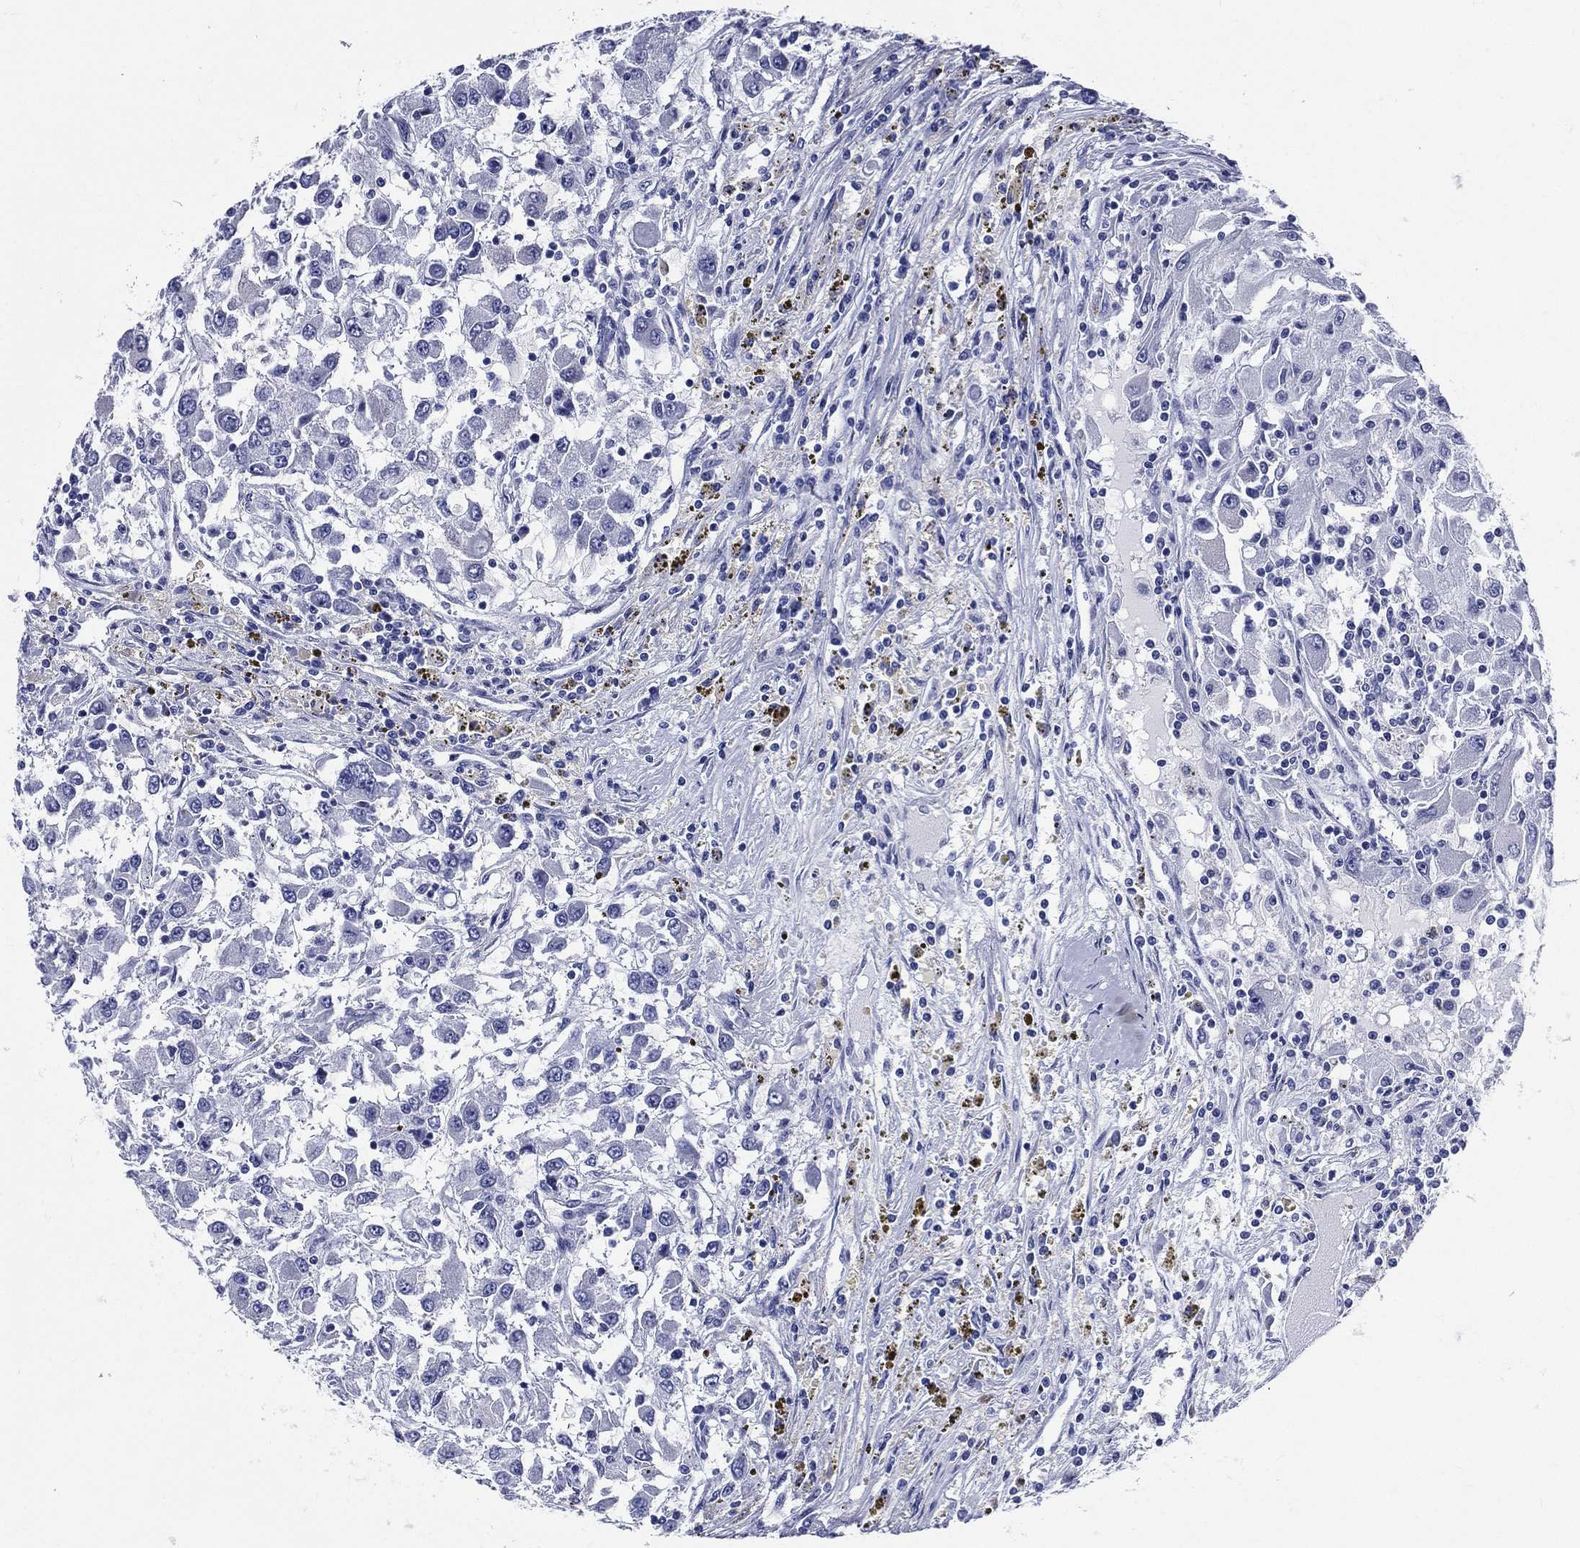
{"staining": {"intensity": "negative", "quantity": "none", "location": "none"}, "tissue": "renal cancer", "cell_type": "Tumor cells", "image_type": "cancer", "snomed": [{"axis": "morphology", "description": "Adenocarcinoma, NOS"}, {"axis": "topography", "description": "Kidney"}], "caption": "IHC photomicrograph of renal cancer (adenocarcinoma) stained for a protein (brown), which displays no positivity in tumor cells.", "gene": "DPYS", "patient": {"sex": "female", "age": 67}}